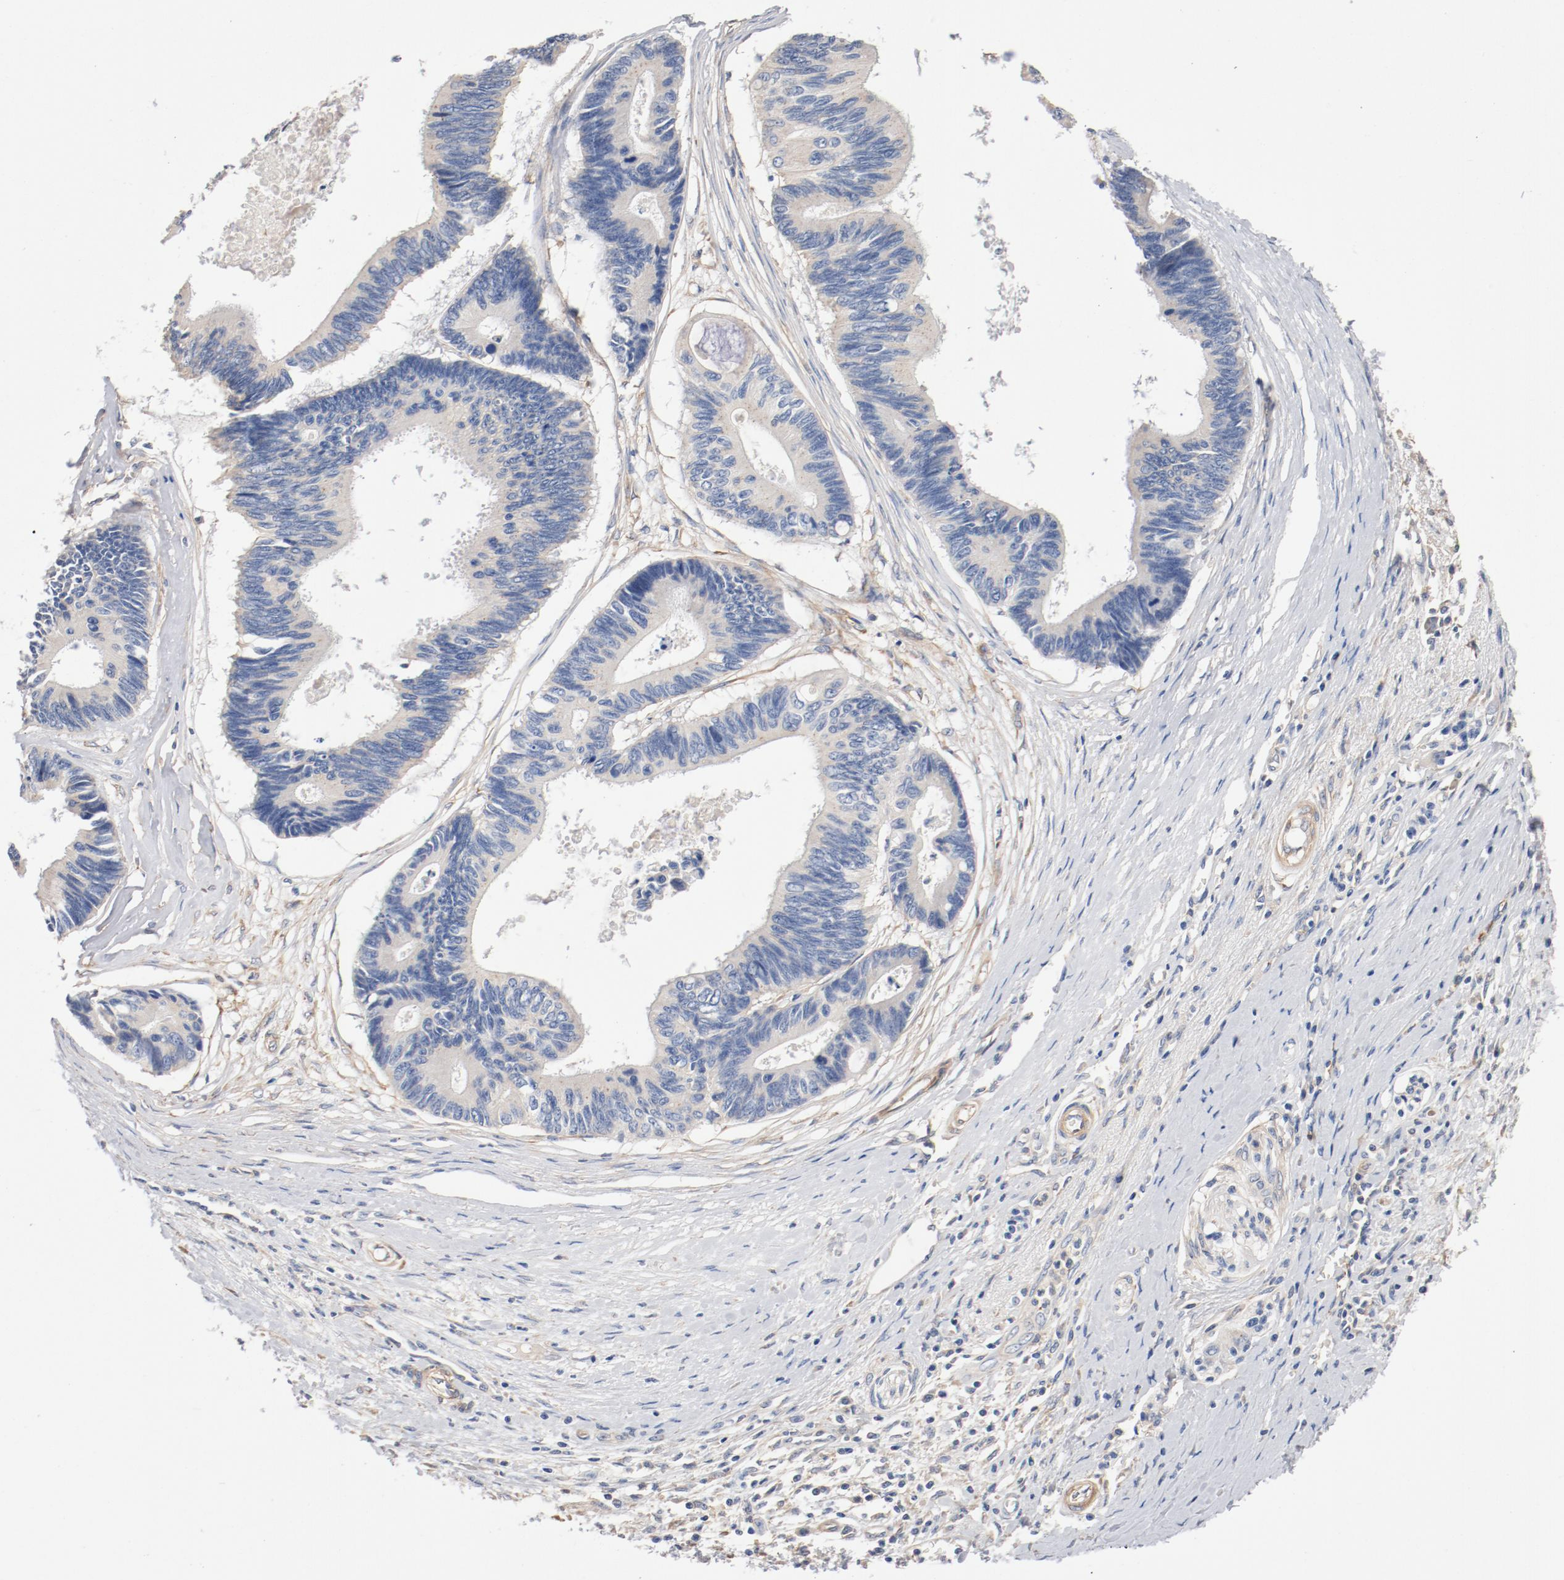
{"staining": {"intensity": "negative", "quantity": "none", "location": "none"}, "tissue": "pancreatic cancer", "cell_type": "Tumor cells", "image_type": "cancer", "snomed": [{"axis": "morphology", "description": "Adenocarcinoma, NOS"}, {"axis": "topography", "description": "Pancreas"}], "caption": "The immunohistochemistry image has no significant positivity in tumor cells of adenocarcinoma (pancreatic) tissue.", "gene": "ILK", "patient": {"sex": "female", "age": 70}}